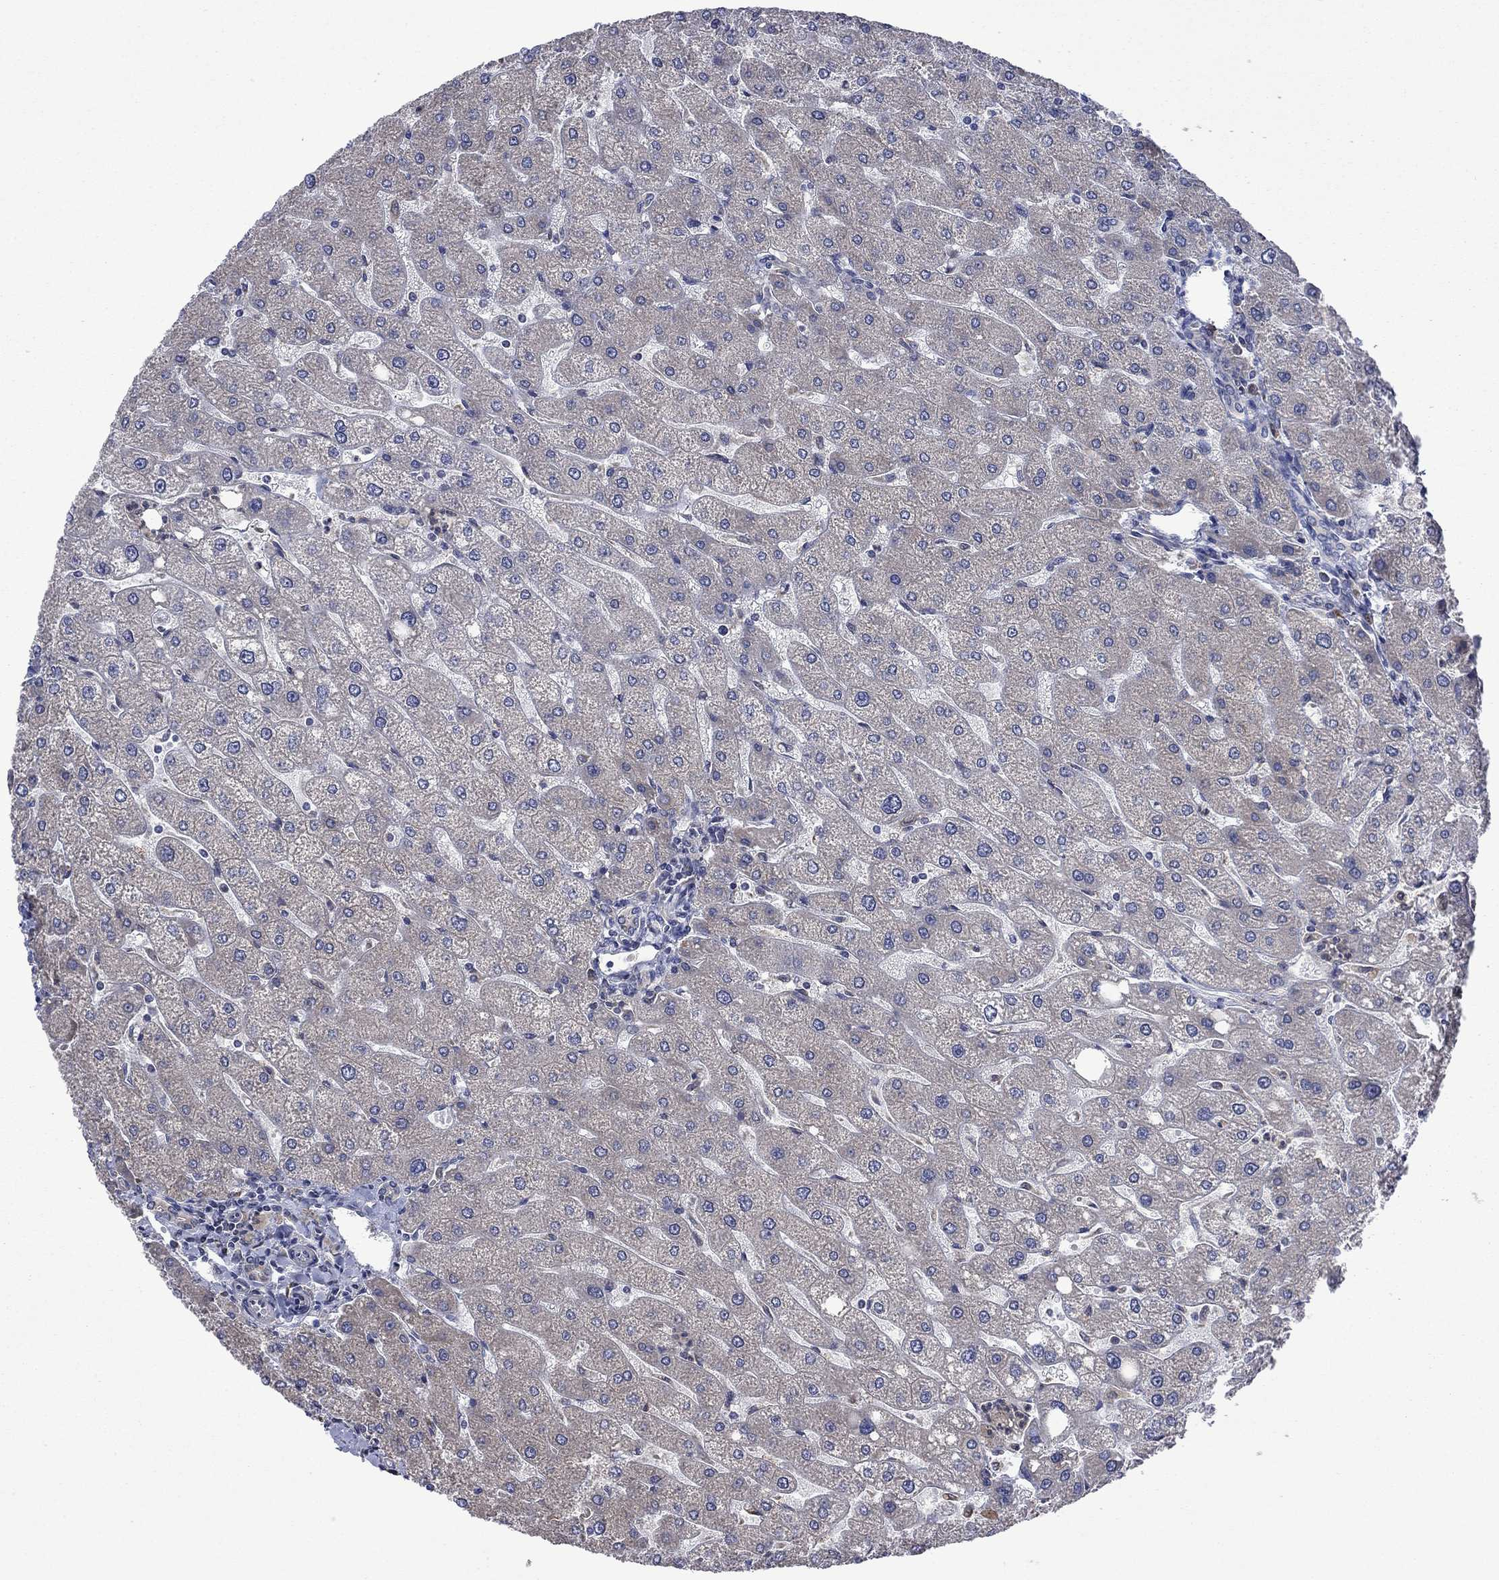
{"staining": {"intensity": "negative", "quantity": "none", "location": "none"}, "tissue": "liver", "cell_type": "Cholangiocytes", "image_type": "normal", "snomed": [{"axis": "morphology", "description": "Normal tissue, NOS"}, {"axis": "topography", "description": "Liver"}], "caption": "An immunohistochemistry (IHC) histopathology image of unremarkable liver is shown. There is no staining in cholangiocytes of liver. The staining was performed using DAB (3,3'-diaminobenzidine) to visualize the protein expression in brown, while the nuclei were stained in blue with hematoxylin (Magnification: 20x).", "gene": "FURIN", "patient": {"sex": "male", "age": 67}}